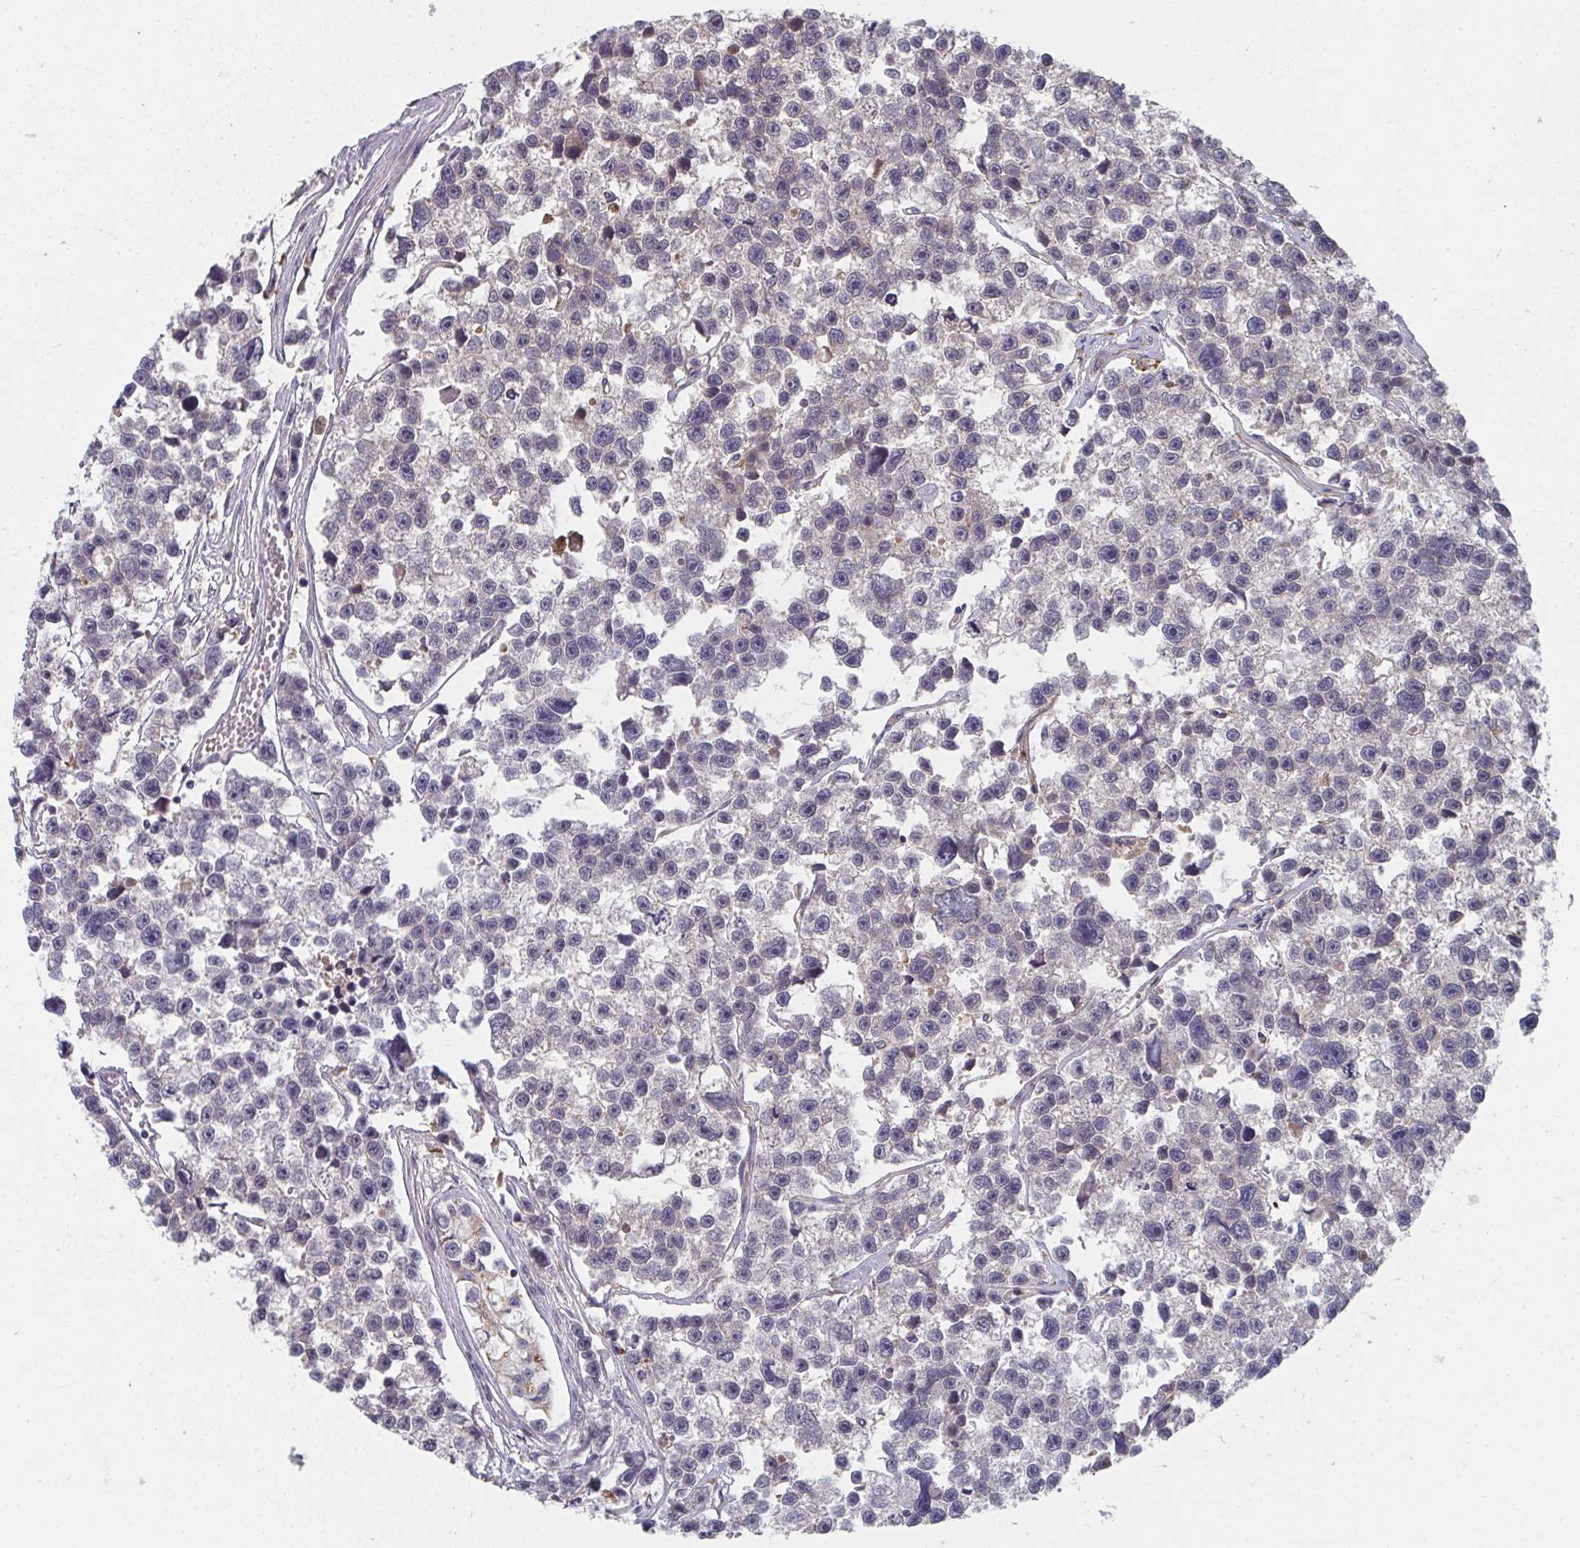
{"staining": {"intensity": "weak", "quantity": "<25%", "location": "cytoplasmic/membranous"}, "tissue": "testis cancer", "cell_type": "Tumor cells", "image_type": "cancer", "snomed": [{"axis": "morphology", "description": "Seminoma, NOS"}, {"axis": "topography", "description": "Testis"}], "caption": "High magnification brightfield microscopy of testis cancer (seminoma) stained with DAB (brown) and counterstained with hematoxylin (blue): tumor cells show no significant expression.", "gene": "VWDE", "patient": {"sex": "male", "age": 26}}